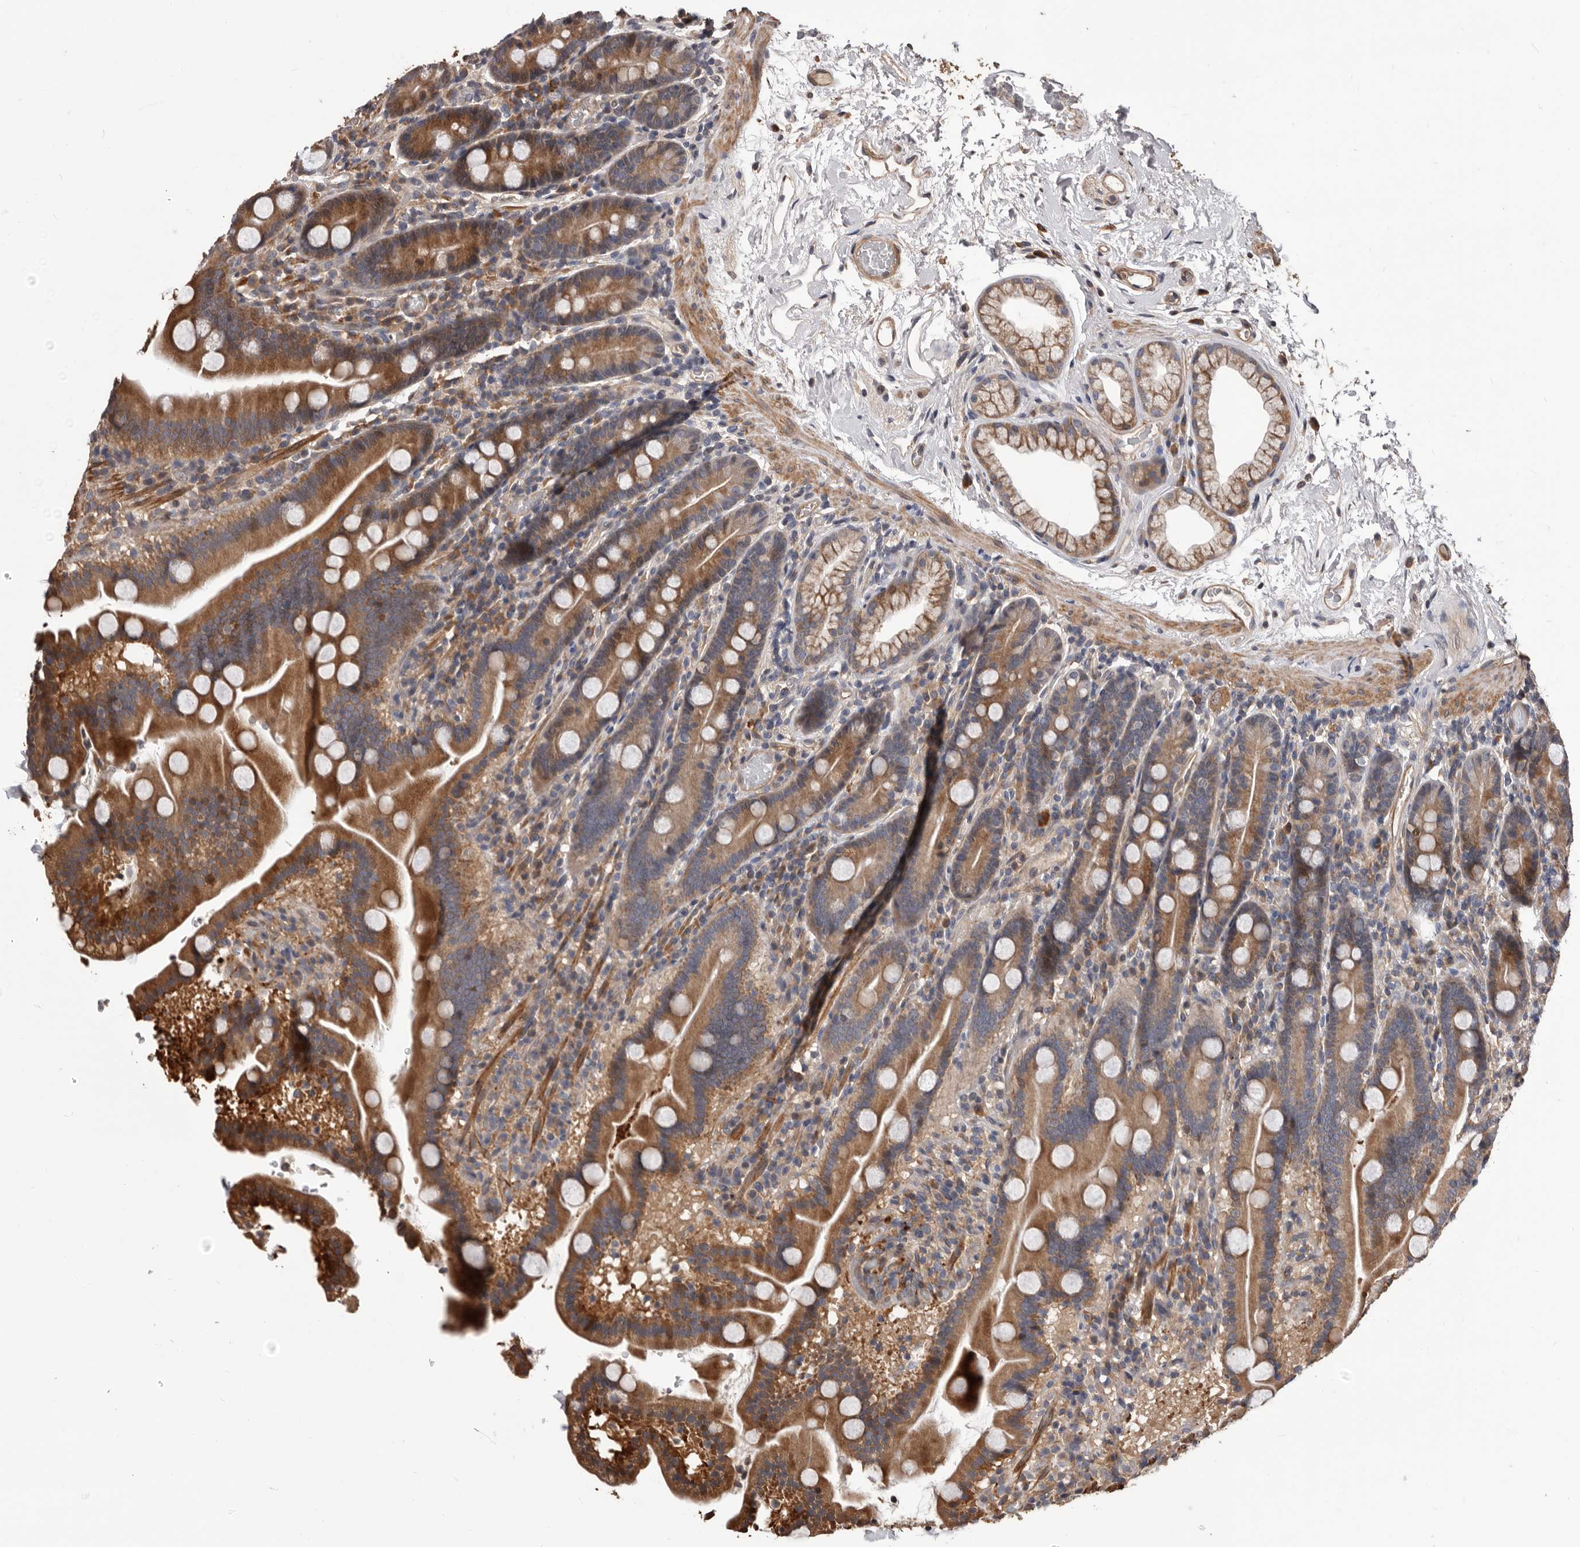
{"staining": {"intensity": "moderate", "quantity": ">75%", "location": "cytoplasmic/membranous"}, "tissue": "duodenum", "cell_type": "Glandular cells", "image_type": "normal", "snomed": [{"axis": "morphology", "description": "Normal tissue, NOS"}, {"axis": "topography", "description": "Duodenum"}], "caption": "Human duodenum stained for a protein (brown) displays moderate cytoplasmic/membranous positive expression in approximately >75% of glandular cells.", "gene": "ADAMTS2", "patient": {"sex": "male", "age": 55}}